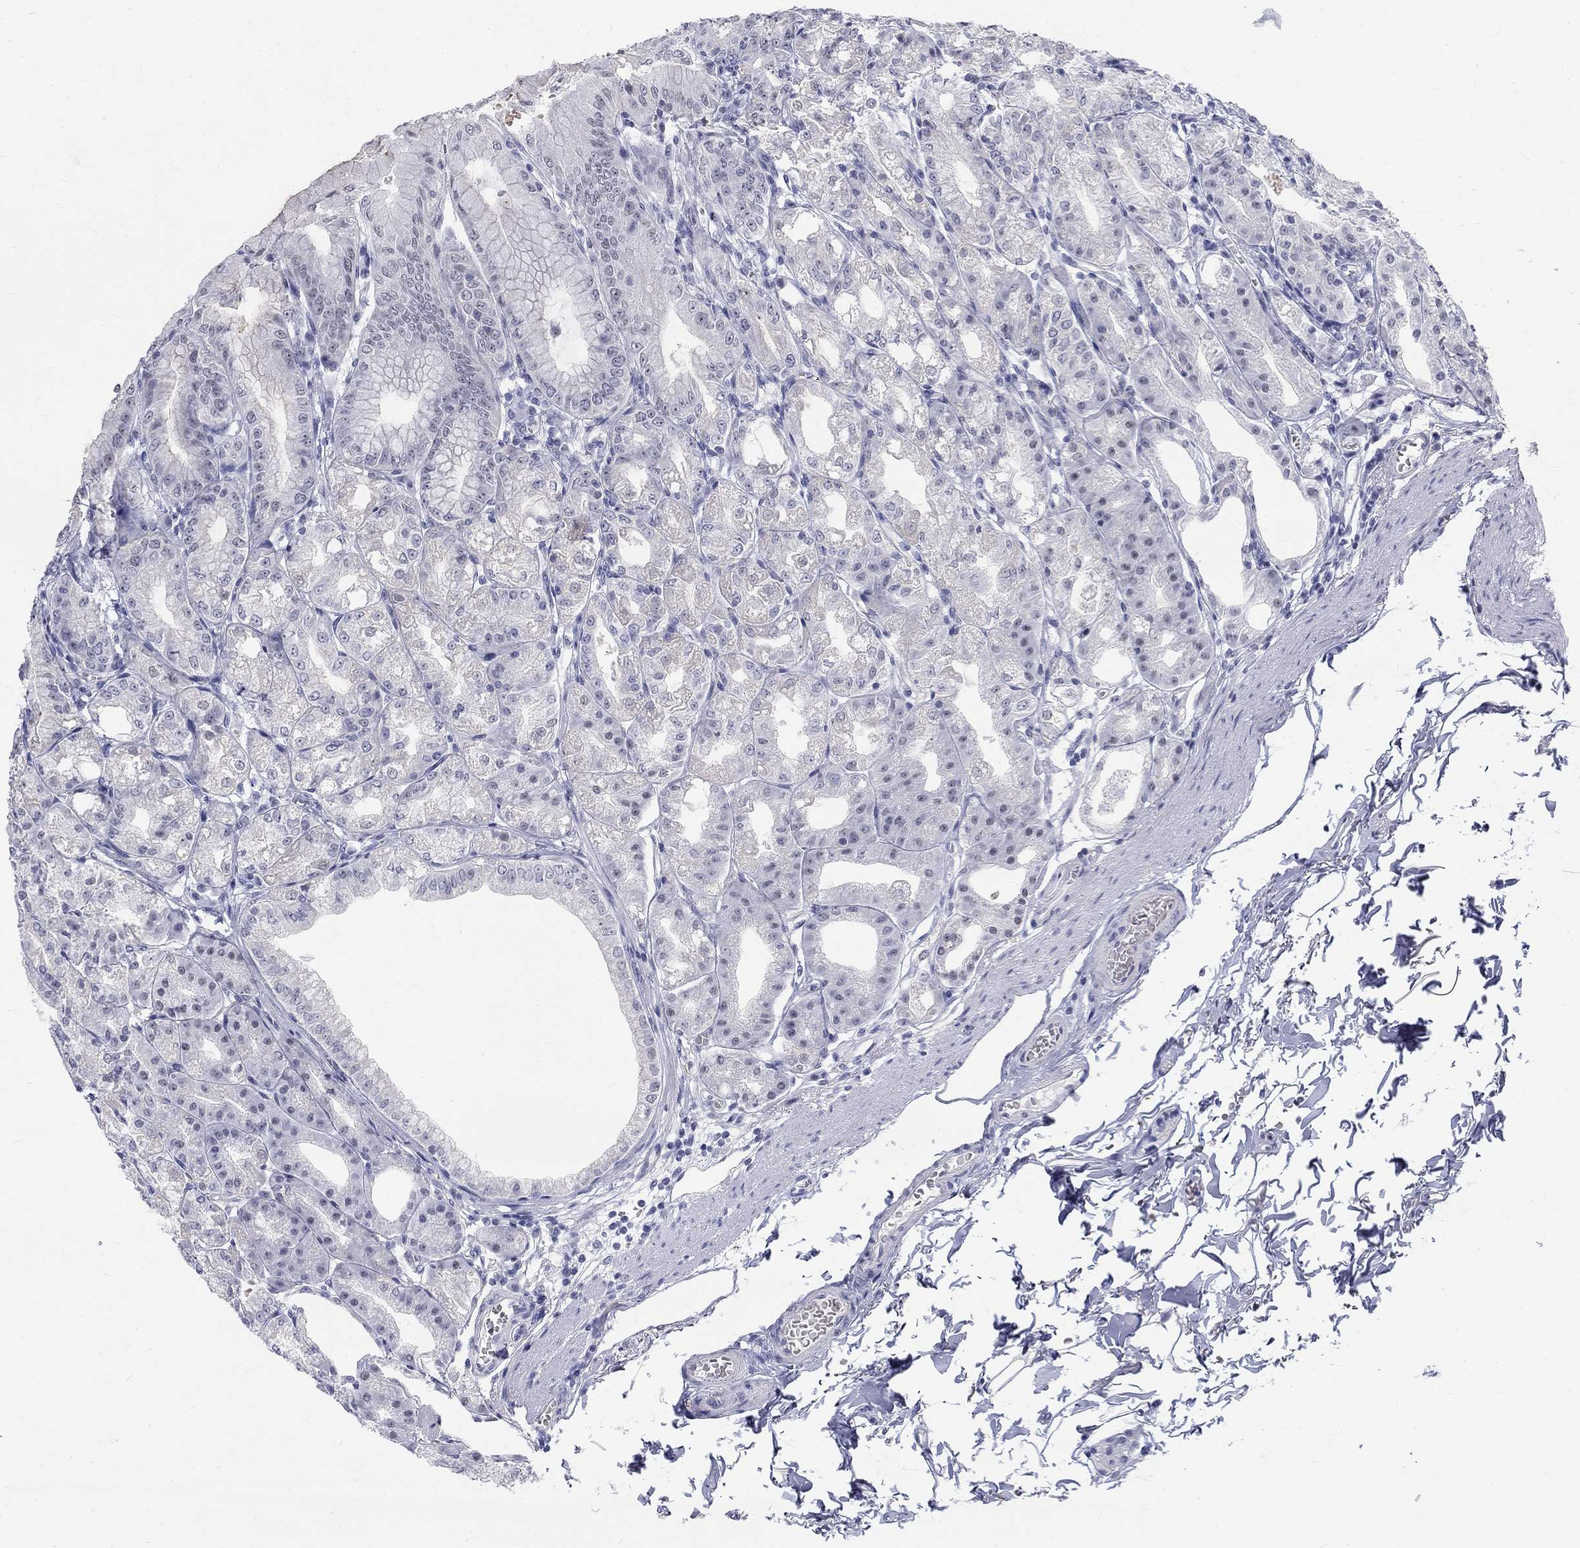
{"staining": {"intensity": "weak", "quantity": "<25%", "location": "cytoplasmic/membranous"}, "tissue": "stomach", "cell_type": "Glandular cells", "image_type": "normal", "snomed": [{"axis": "morphology", "description": "Normal tissue, NOS"}, {"axis": "topography", "description": "Stomach"}], "caption": "High magnification brightfield microscopy of unremarkable stomach stained with DAB (3,3'-diaminobenzidine) (brown) and counterstained with hematoxylin (blue): glandular cells show no significant expression. The staining was performed using DAB to visualize the protein expression in brown, while the nuclei were stained in blue with hematoxylin (Magnification: 20x).", "gene": "DMTN", "patient": {"sex": "male", "age": 71}}